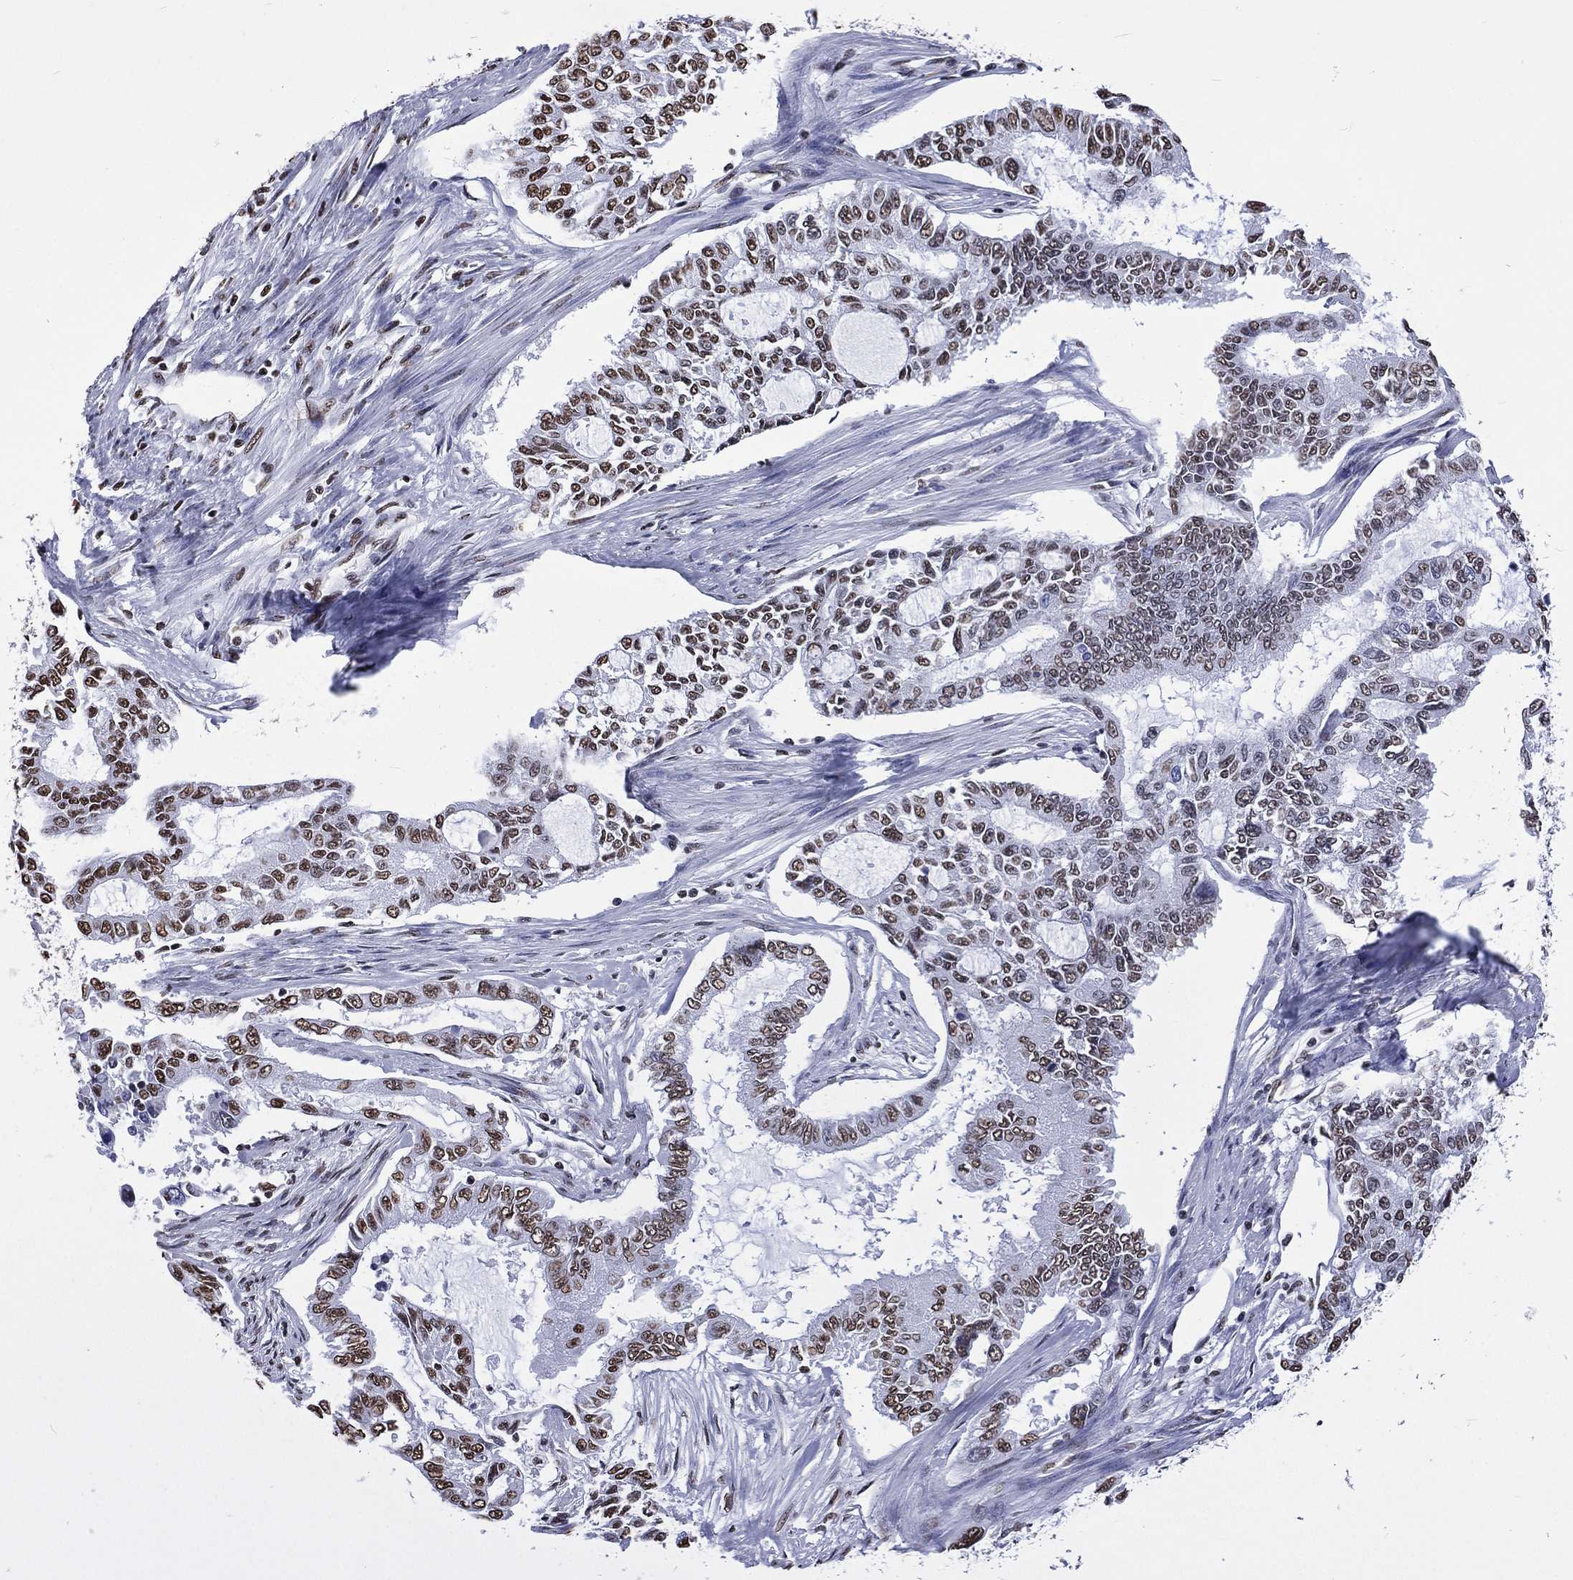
{"staining": {"intensity": "moderate", "quantity": ">75%", "location": "nuclear"}, "tissue": "endometrial cancer", "cell_type": "Tumor cells", "image_type": "cancer", "snomed": [{"axis": "morphology", "description": "Adenocarcinoma, NOS"}, {"axis": "topography", "description": "Uterus"}], "caption": "This micrograph exhibits endometrial cancer stained with immunohistochemistry to label a protein in brown. The nuclear of tumor cells show moderate positivity for the protein. Nuclei are counter-stained blue.", "gene": "RETREG2", "patient": {"sex": "female", "age": 59}}